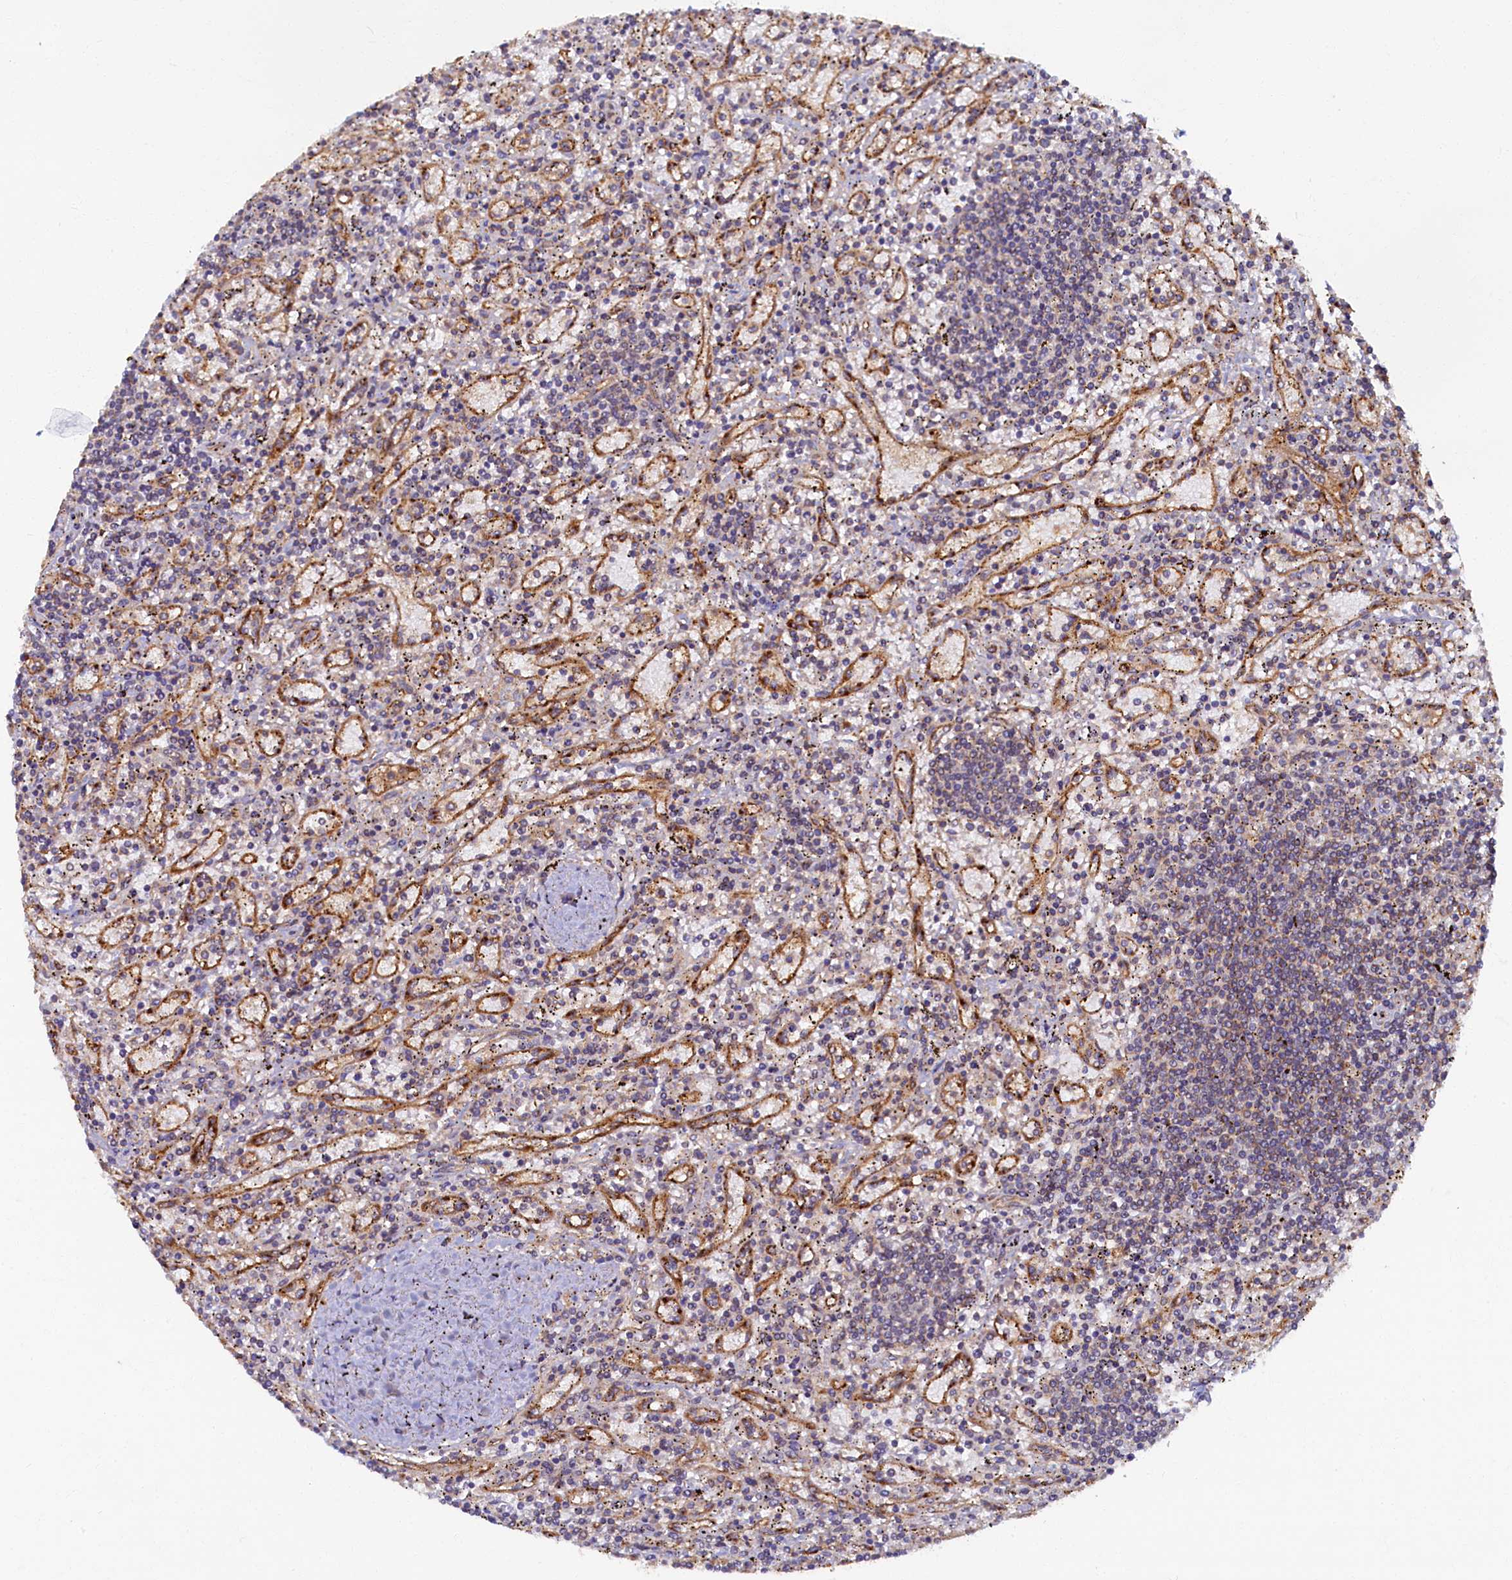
{"staining": {"intensity": "negative", "quantity": "none", "location": "none"}, "tissue": "lymphoma", "cell_type": "Tumor cells", "image_type": "cancer", "snomed": [{"axis": "morphology", "description": "Malignant lymphoma, non-Hodgkin's type, Low grade"}, {"axis": "topography", "description": "Spleen"}], "caption": "The image displays no staining of tumor cells in malignant lymphoma, non-Hodgkin's type (low-grade).", "gene": "STX12", "patient": {"sex": "male", "age": 76}}